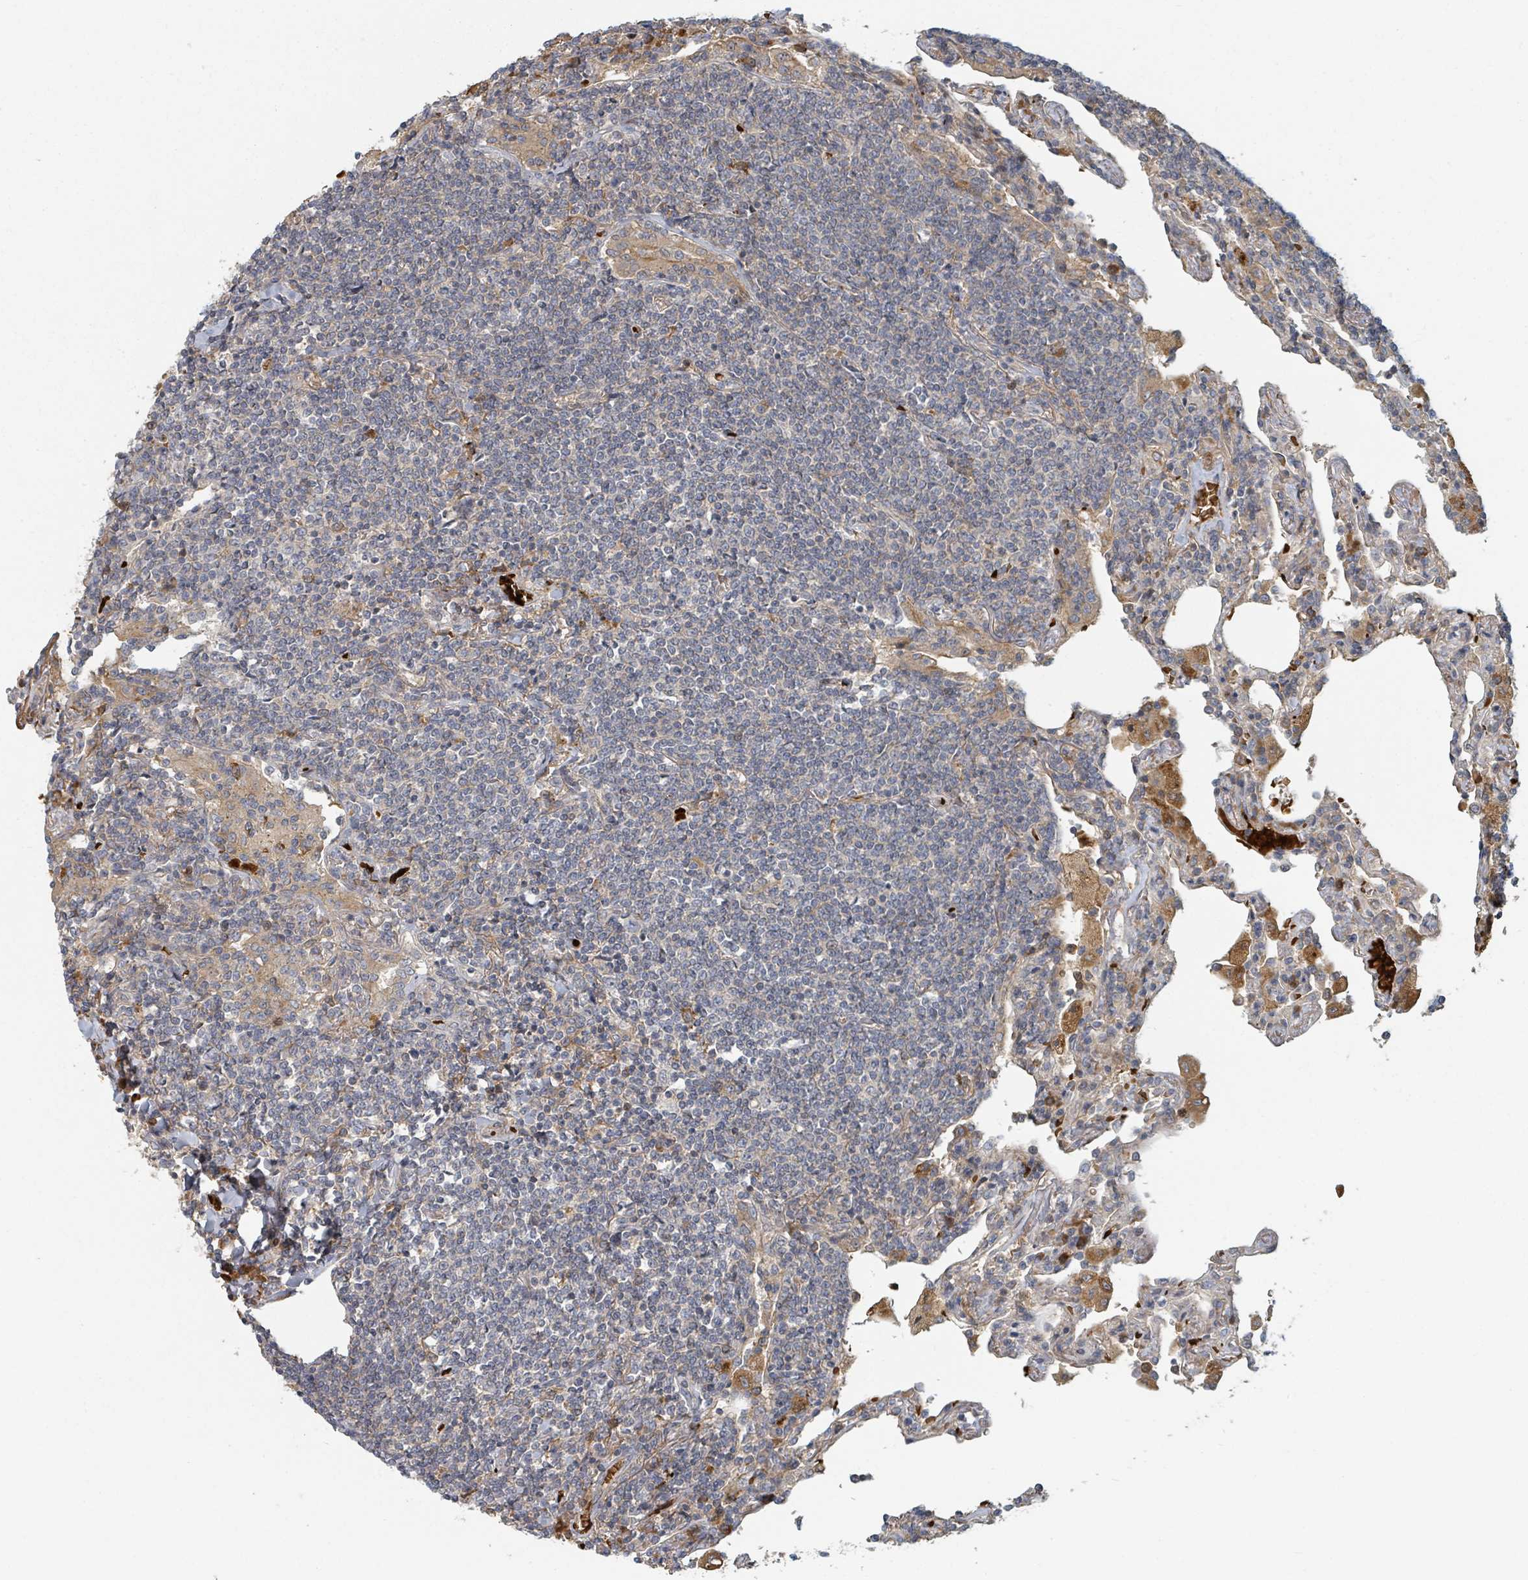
{"staining": {"intensity": "negative", "quantity": "none", "location": "none"}, "tissue": "lymphoma", "cell_type": "Tumor cells", "image_type": "cancer", "snomed": [{"axis": "morphology", "description": "Malignant lymphoma, non-Hodgkin's type, Low grade"}, {"axis": "topography", "description": "Lung"}], "caption": "High power microscopy image of an immunohistochemistry (IHC) micrograph of lymphoma, revealing no significant expression in tumor cells.", "gene": "TRPC4AP", "patient": {"sex": "female", "age": 71}}